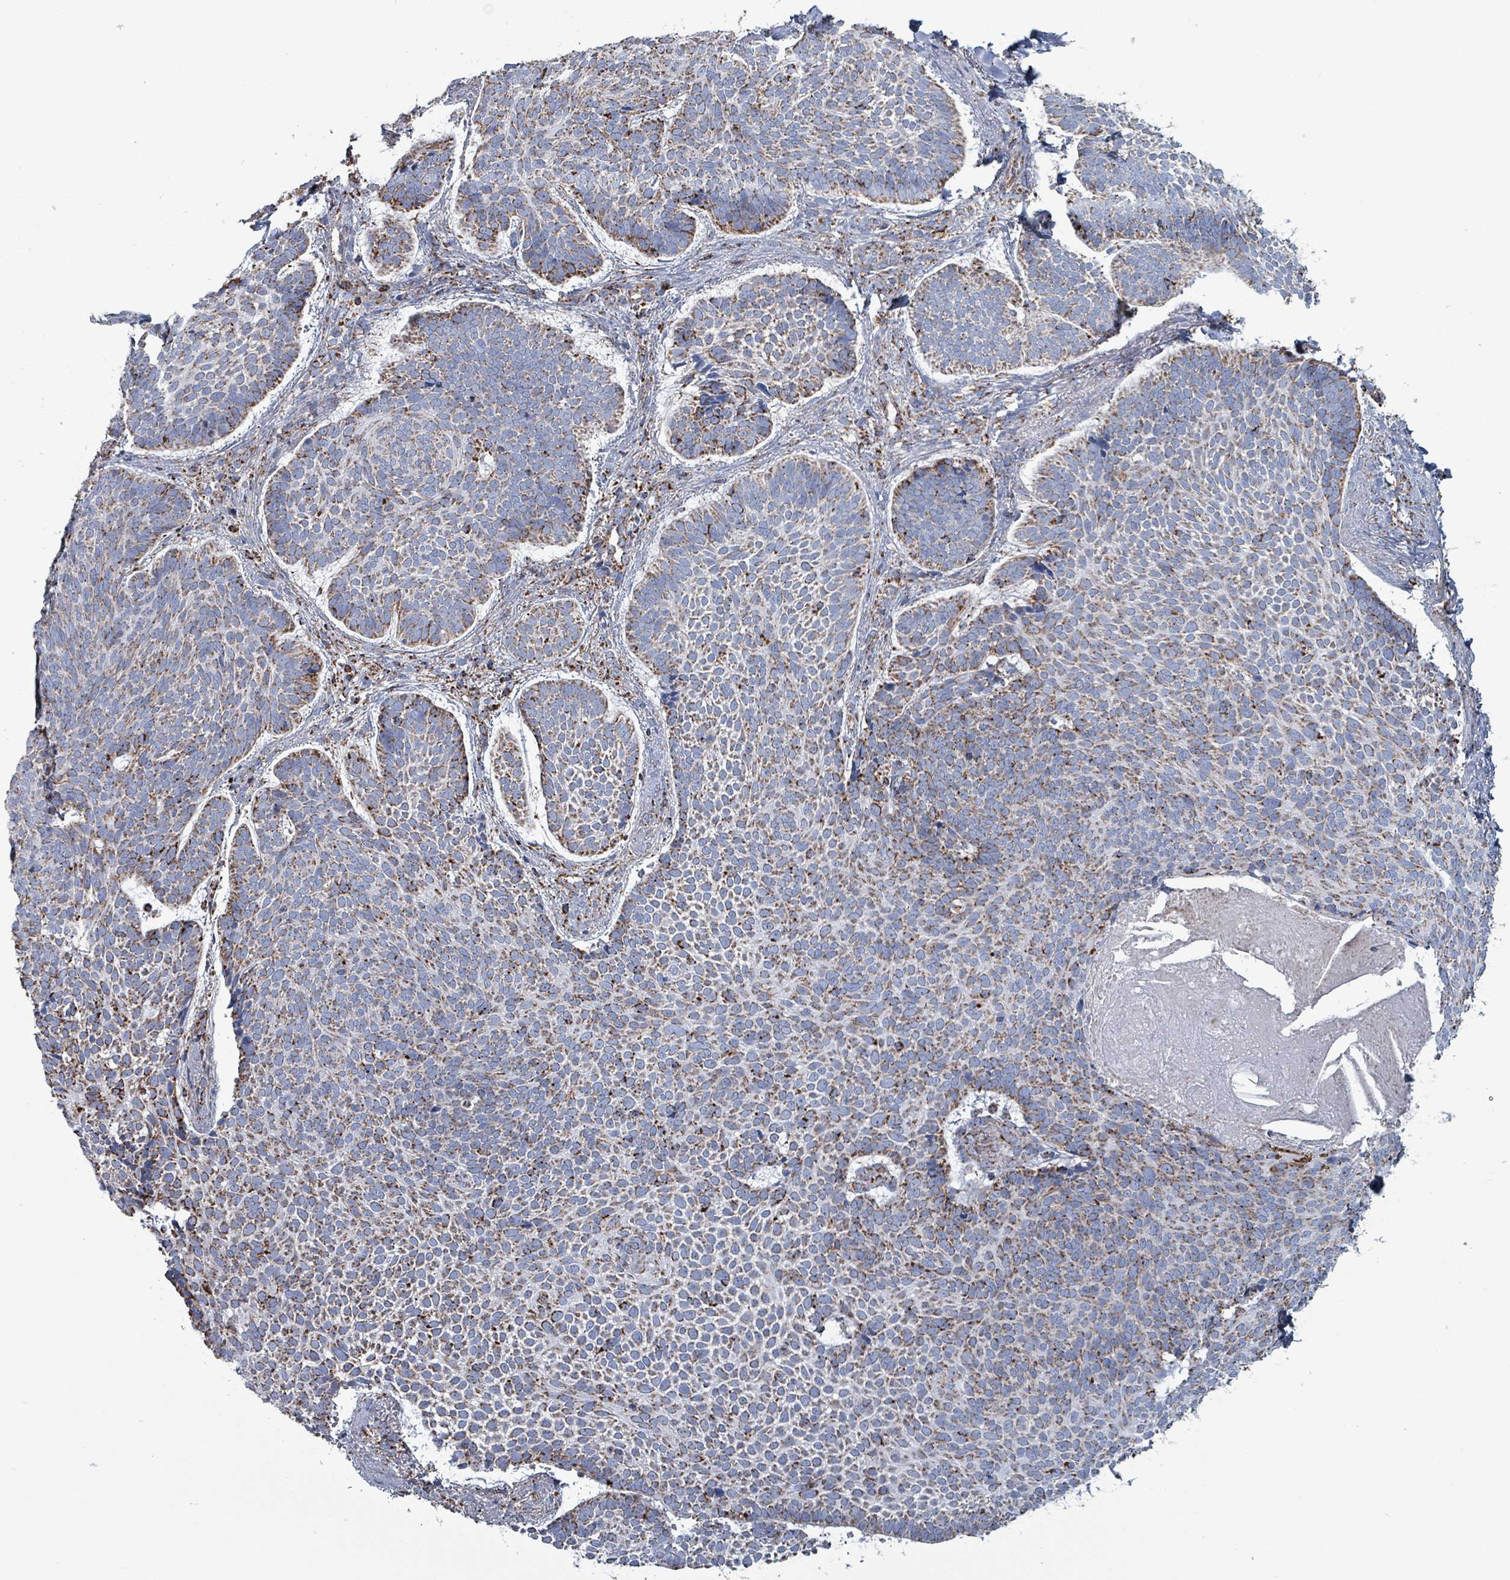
{"staining": {"intensity": "moderate", "quantity": ">75%", "location": "cytoplasmic/membranous"}, "tissue": "skin cancer", "cell_type": "Tumor cells", "image_type": "cancer", "snomed": [{"axis": "morphology", "description": "Basal cell carcinoma"}, {"axis": "topography", "description": "Skin"}], "caption": "Skin basal cell carcinoma was stained to show a protein in brown. There is medium levels of moderate cytoplasmic/membranous staining in about >75% of tumor cells. The protein is stained brown, and the nuclei are stained in blue (DAB IHC with brightfield microscopy, high magnification).", "gene": "IDH3B", "patient": {"sex": "male", "age": 70}}